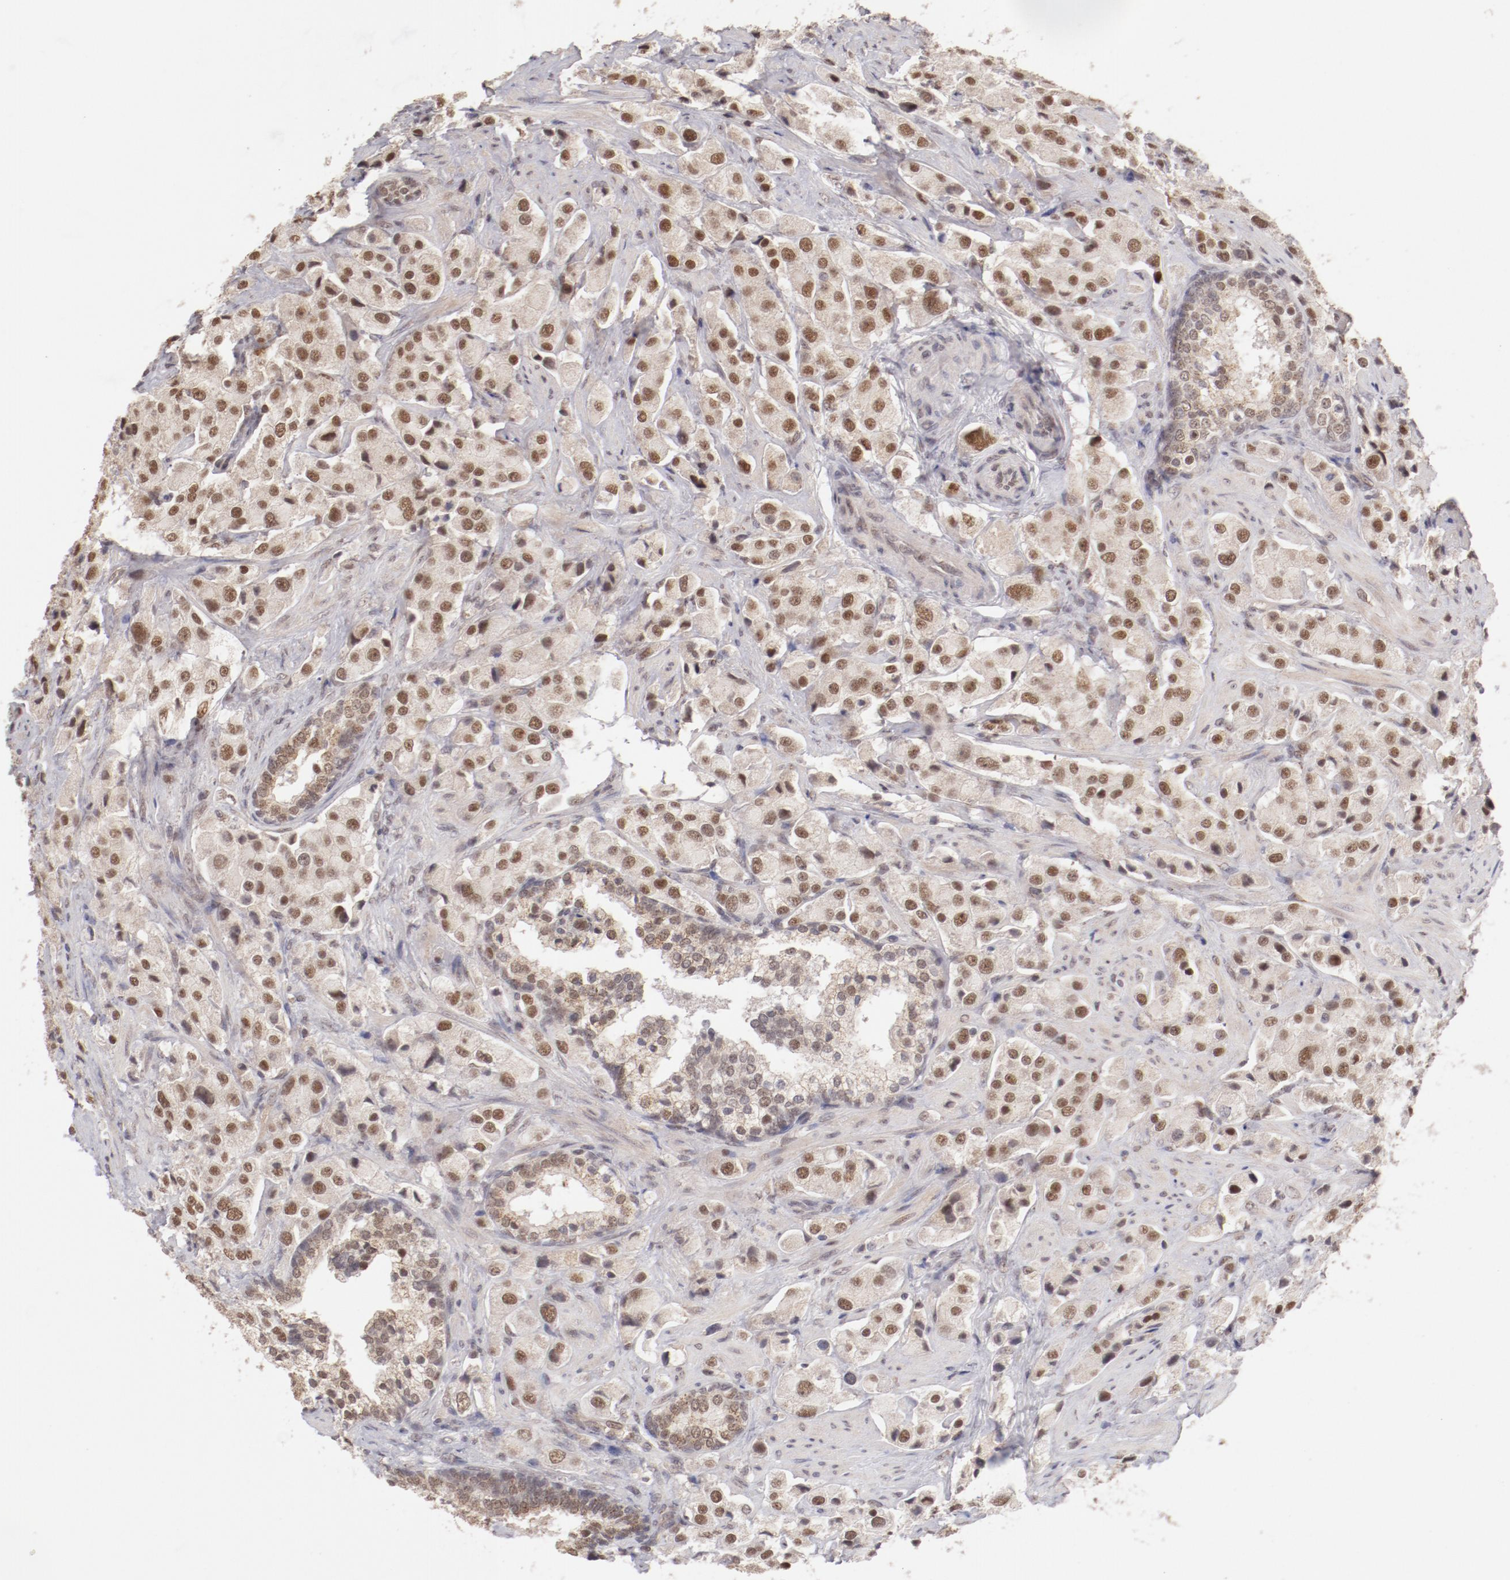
{"staining": {"intensity": "moderate", "quantity": ">75%", "location": "cytoplasmic/membranous,nuclear"}, "tissue": "prostate cancer", "cell_type": "Tumor cells", "image_type": "cancer", "snomed": [{"axis": "morphology", "description": "Adenocarcinoma, Medium grade"}, {"axis": "topography", "description": "Prostate"}], "caption": "IHC (DAB) staining of human prostate cancer (adenocarcinoma (medium-grade)) exhibits moderate cytoplasmic/membranous and nuclear protein expression in about >75% of tumor cells.", "gene": "NFE2", "patient": {"sex": "male", "age": 70}}